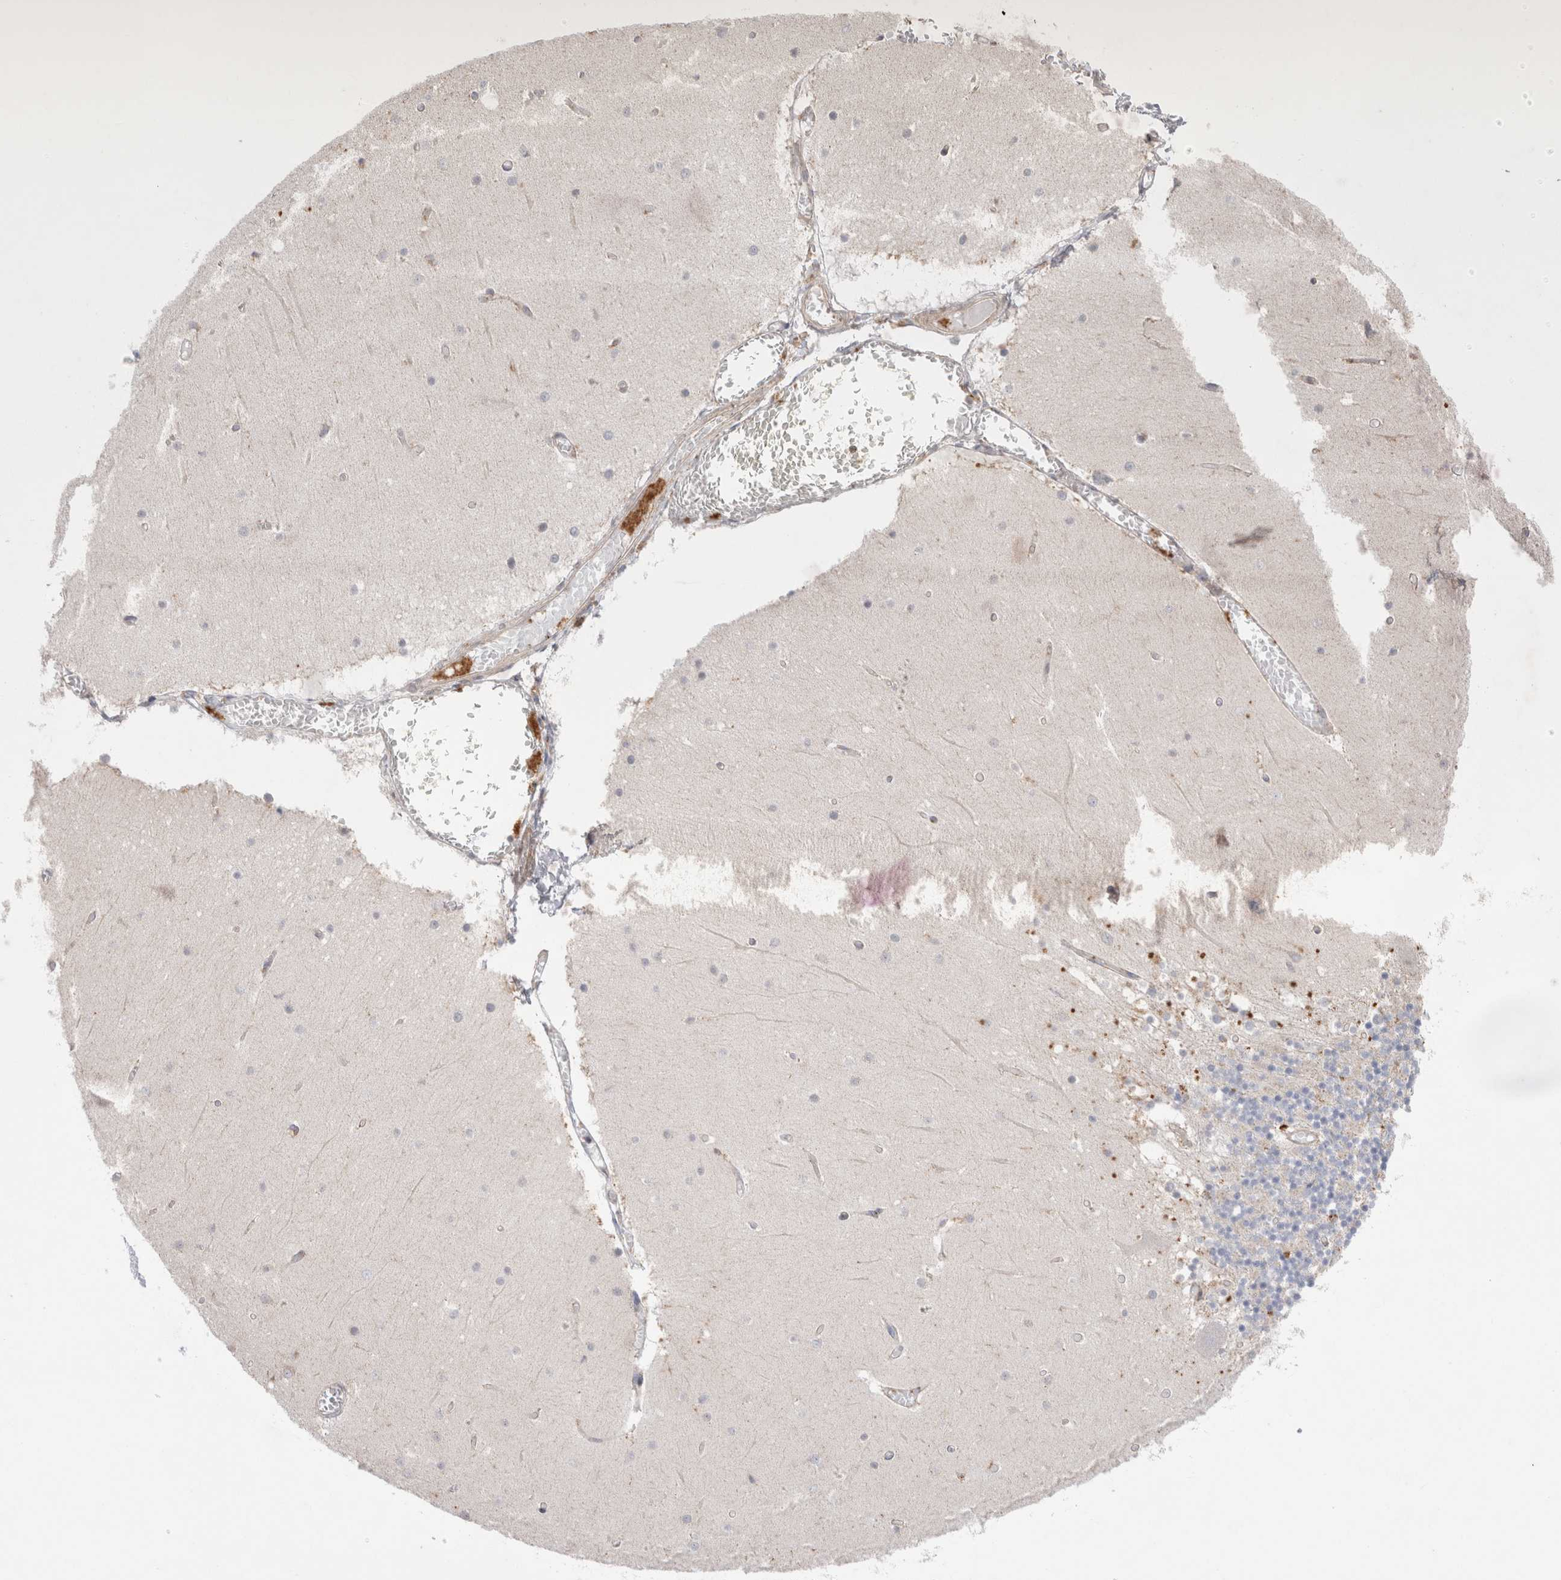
{"staining": {"intensity": "negative", "quantity": "none", "location": "none"}, "tissue": "cerebellum", "cell_type": "Cells in granular layer", "image_type": "normal", "snomed": [{"axis": "morphology", "description": "Normal tissue, NOS"}, {"axis": "topography", "description": "Cerebellum"}], "caption": "Image shows no significant protein expression in cells in granular layer of unremarkable cerebellum. (DAB (3,3'-diaminobenzidine) immunohistochemistry, high magnification).", "gene": "NPC1", "patient": {"sex": "female", "age": 28}}